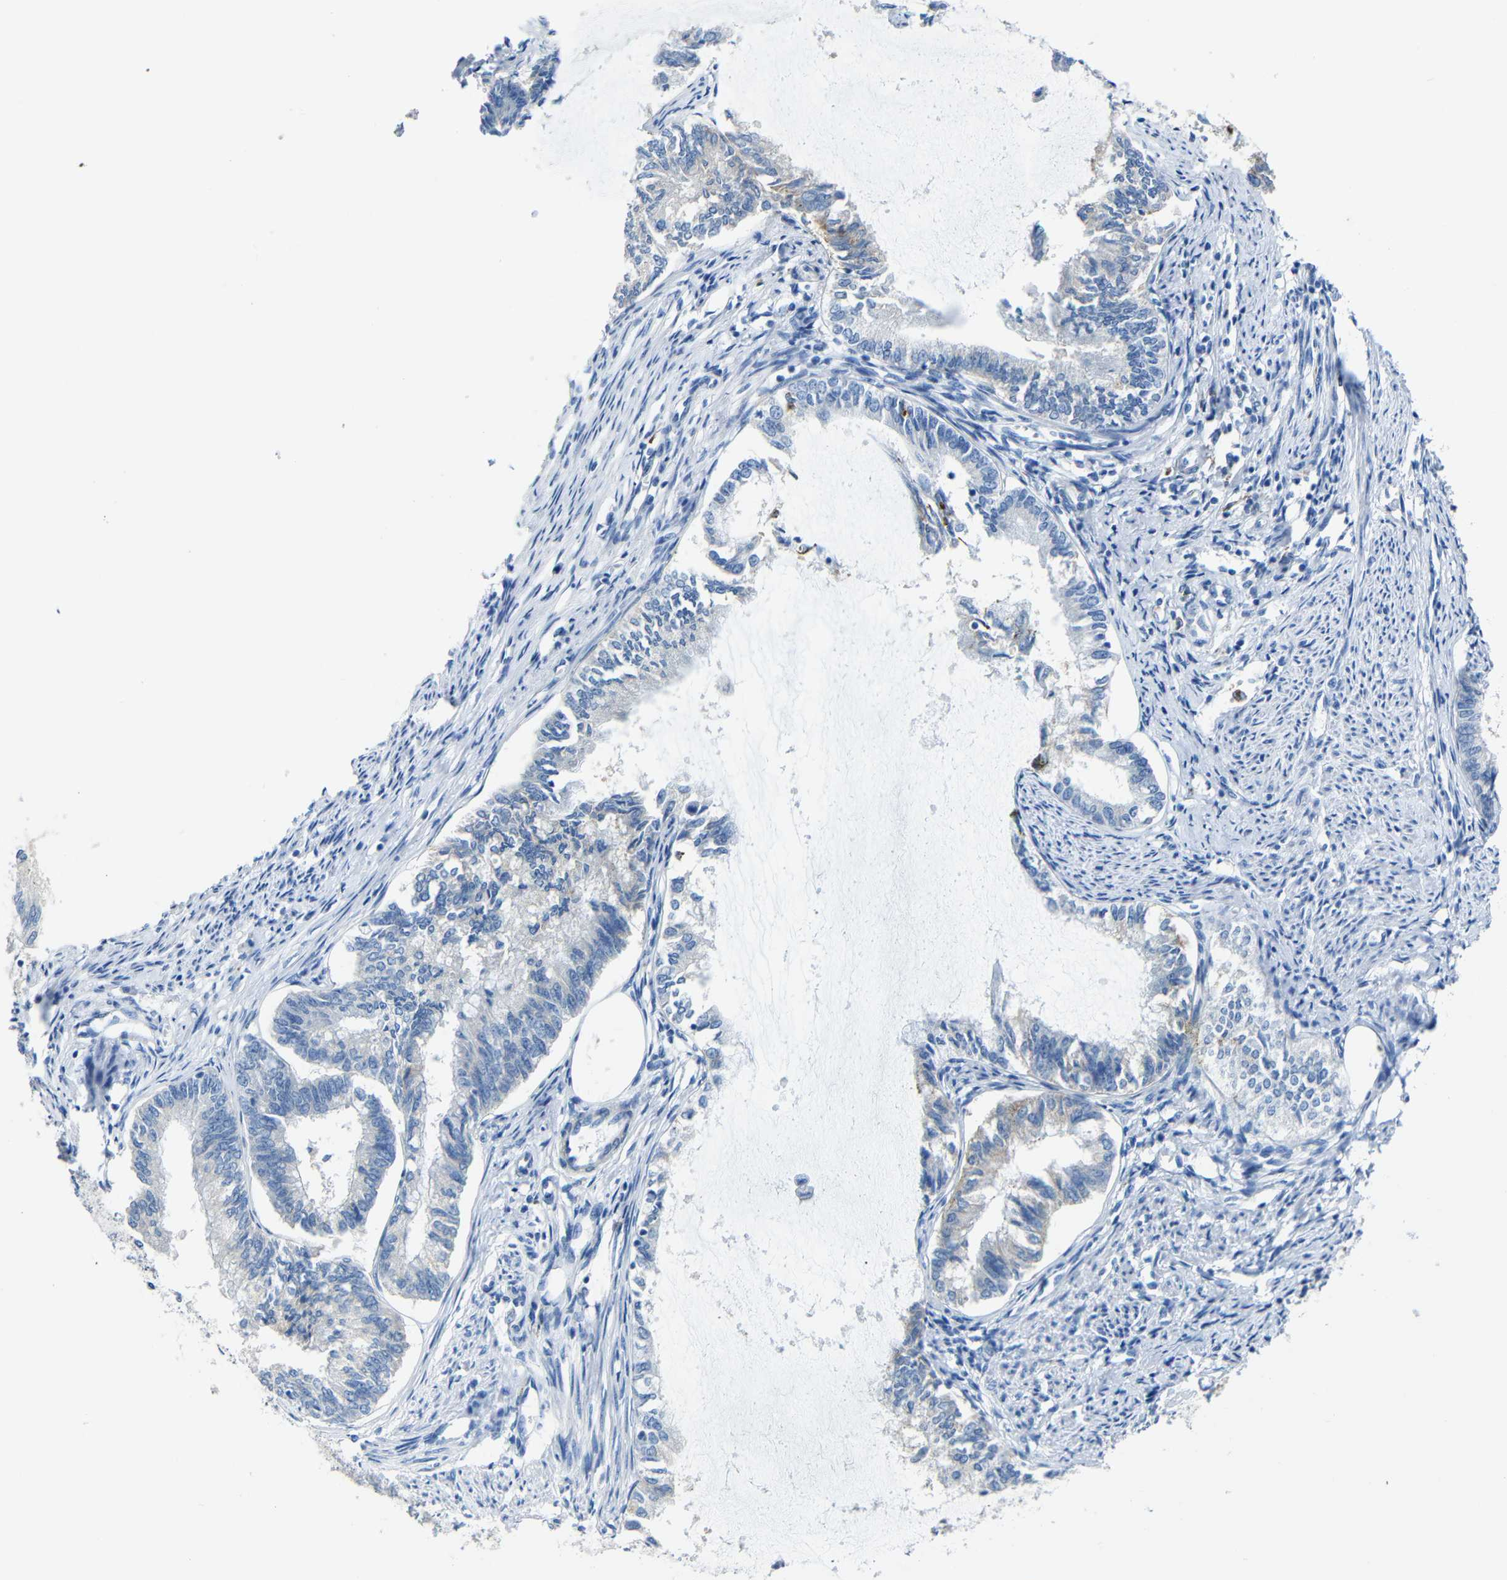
{"staining": {"intensity": "negative", "quantity": "none", "location": "none"}, "tissue": "endometrial cancer", "cell_type": "Tumor cells", "image_type": "cancer", "snomed": [{"axis": "morphology", "description": "Adenocarcinoma, NOS"}, {"axis": "topography", "description": "Endometrium"}], "caption": "Photomicrograph shows no protein staining in tumor cells of adenocarcinoma (endometrial) tissue.", "gene": "C15orf48", "patient": {"sex": "female", "age": 86}}